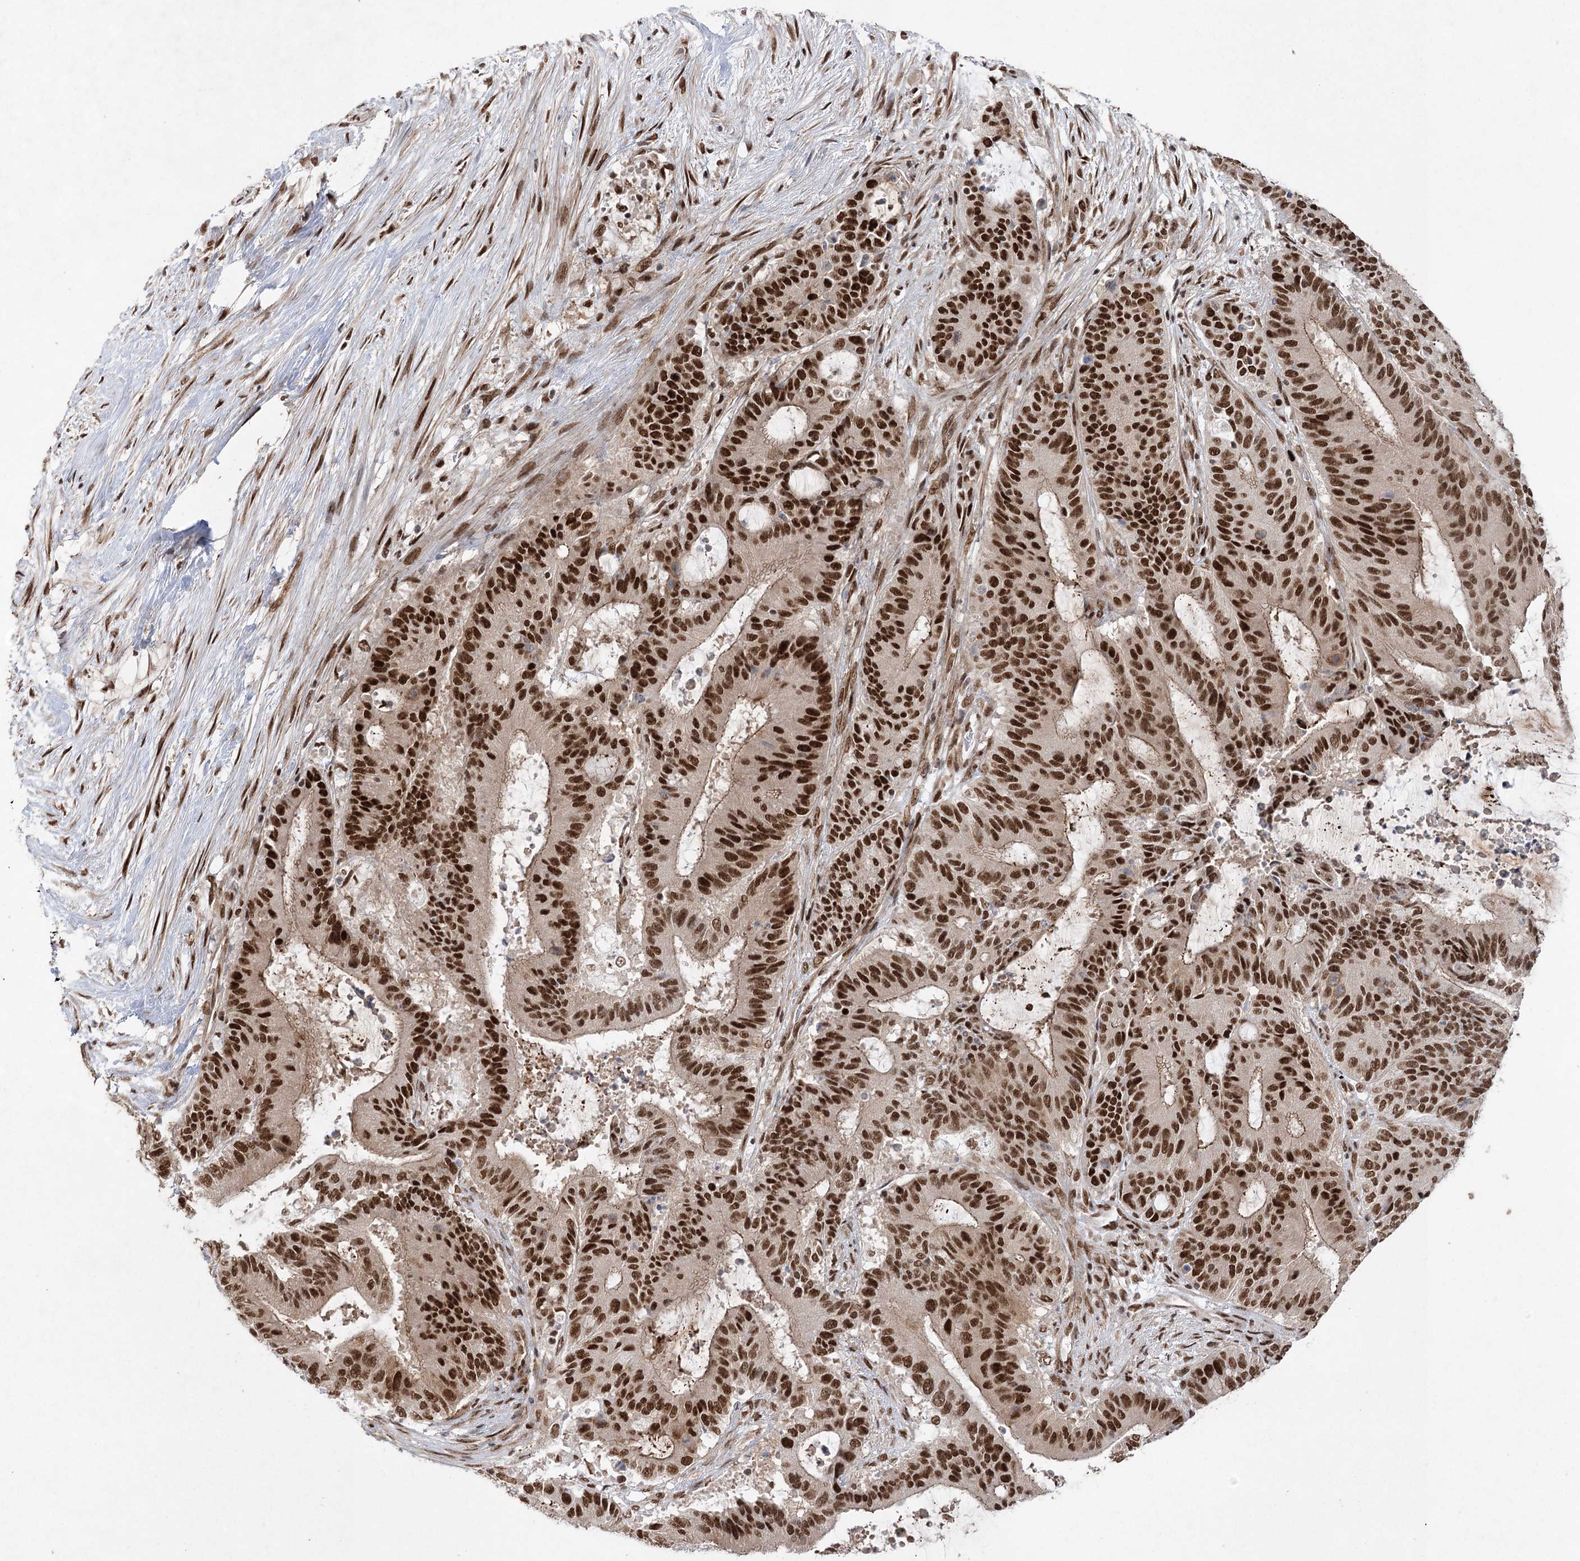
{"staining": {"intensity": "strong", "quantity": ">75%", "location": "nuclear"}, "tissue": "liver cancer", "cell_type": "Tumor cells", "image_type": "cancer", "snomed": [{"axis": "morphology", "description": "Normal tissue, NOS"}, {"axis": "morphology", "description": "Cholangiocarcinoma"}, {"axis": "topography", "description": "Liver"}, {"axis": "topography", "description": "Peripheral nerve tissue"}], "caption": "Approximately >75% of tumor cells in human liver cancer (cholangiocarcinoma) exhibit strong nuclear protein positivity as visualized by brown immunohistochemical staining.", "gene": "ZCCHC8", "patient": {"sex": "female", "age": 73}}